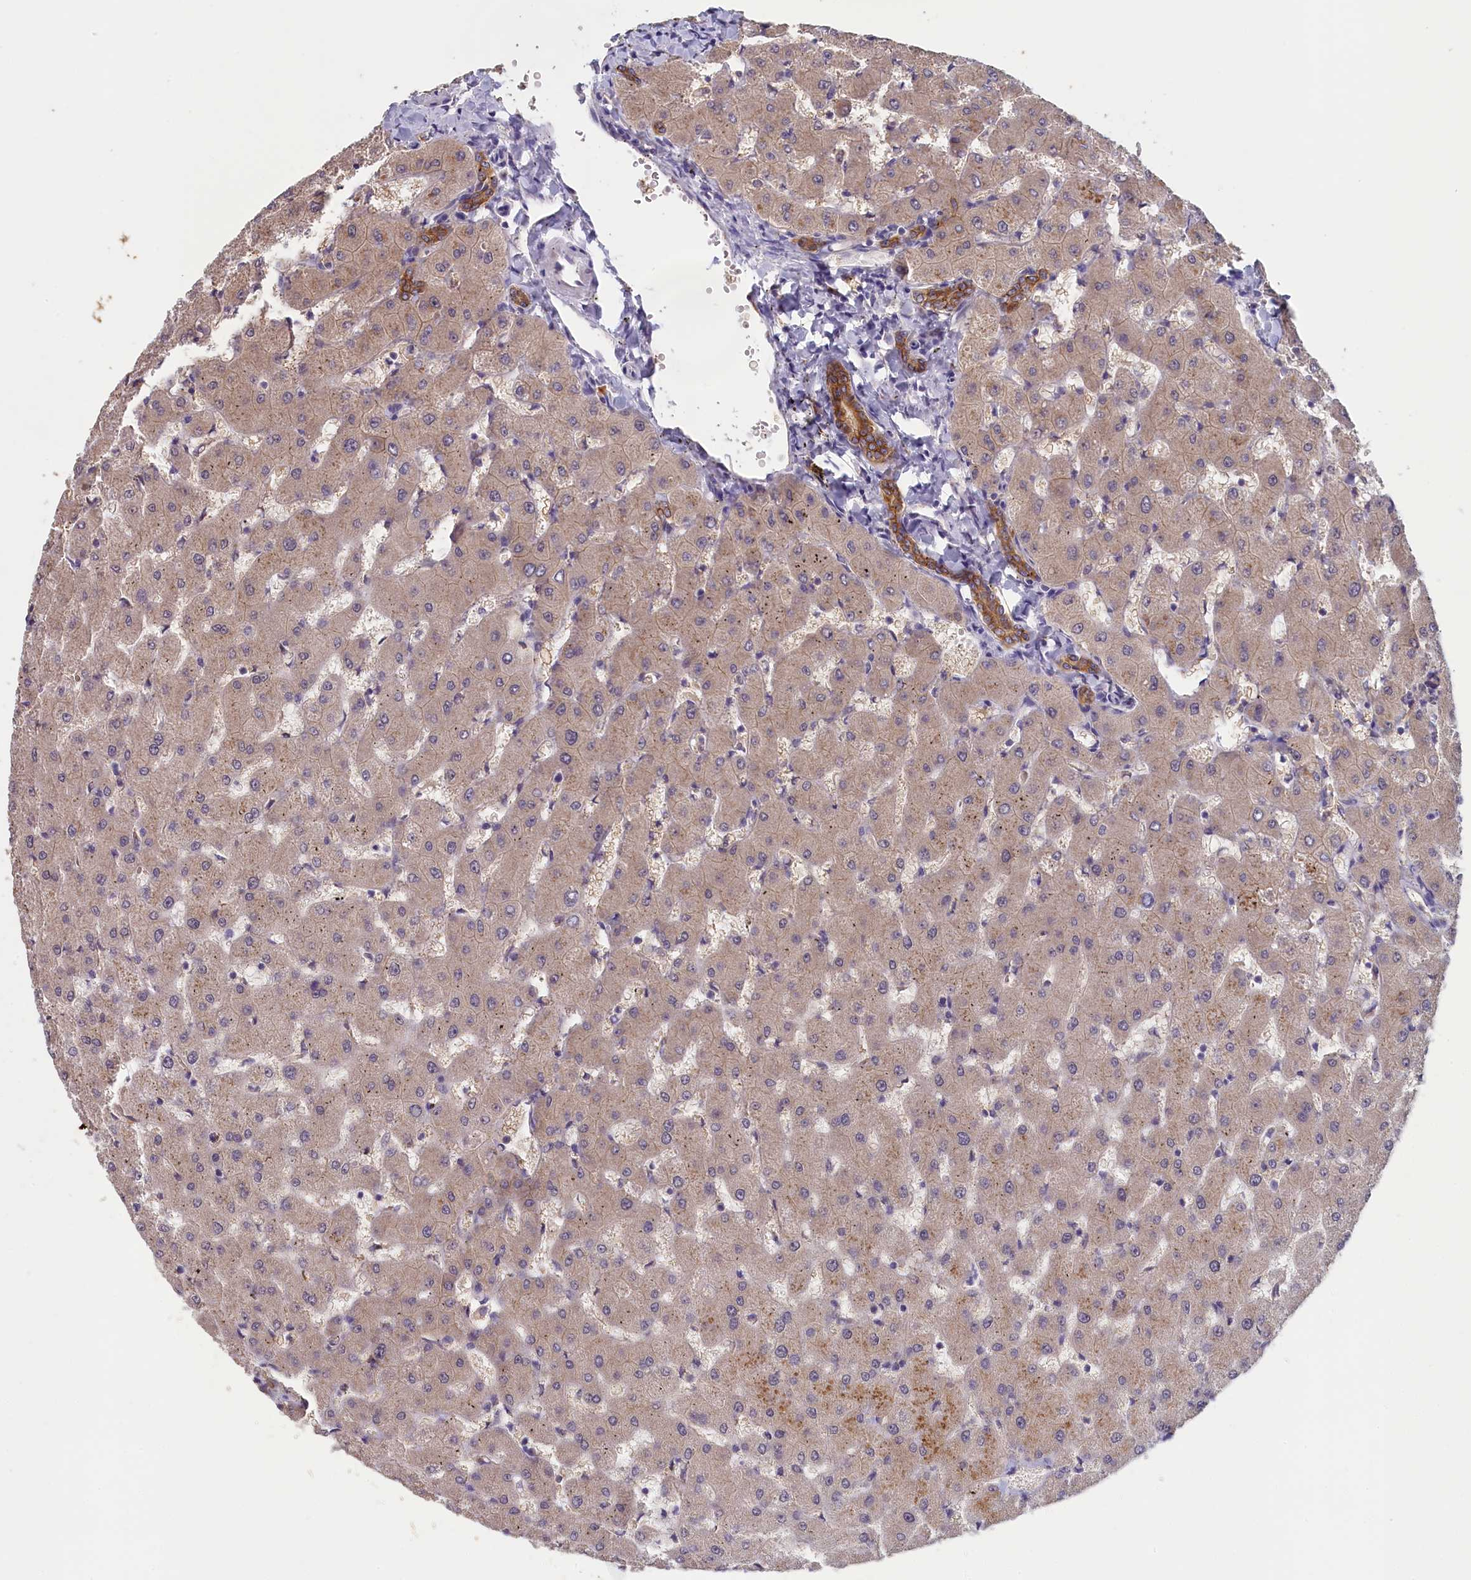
{"staining": {"intensity": "moderate", "quantity": ">75%", "location": "cytoplasmic/membranous"}, "tissue": "liver", "cell_type": "Cholangiocytes", "image_type": "normal", "snomed": [{"axis": "morphology", "description": "Normal tissue, NOS"}, {"axis": "topography", "description": "Liver"}], "caption": "An image of human liver stained for a protein demonstrates moderate cytoplasmic/membranous brown staining in cholangiocytes. Ihc stains the protein in brown and the nuclei are stained blue.", "gene": "COL19A1", "patient": {"sex": "female", "age": 63}}